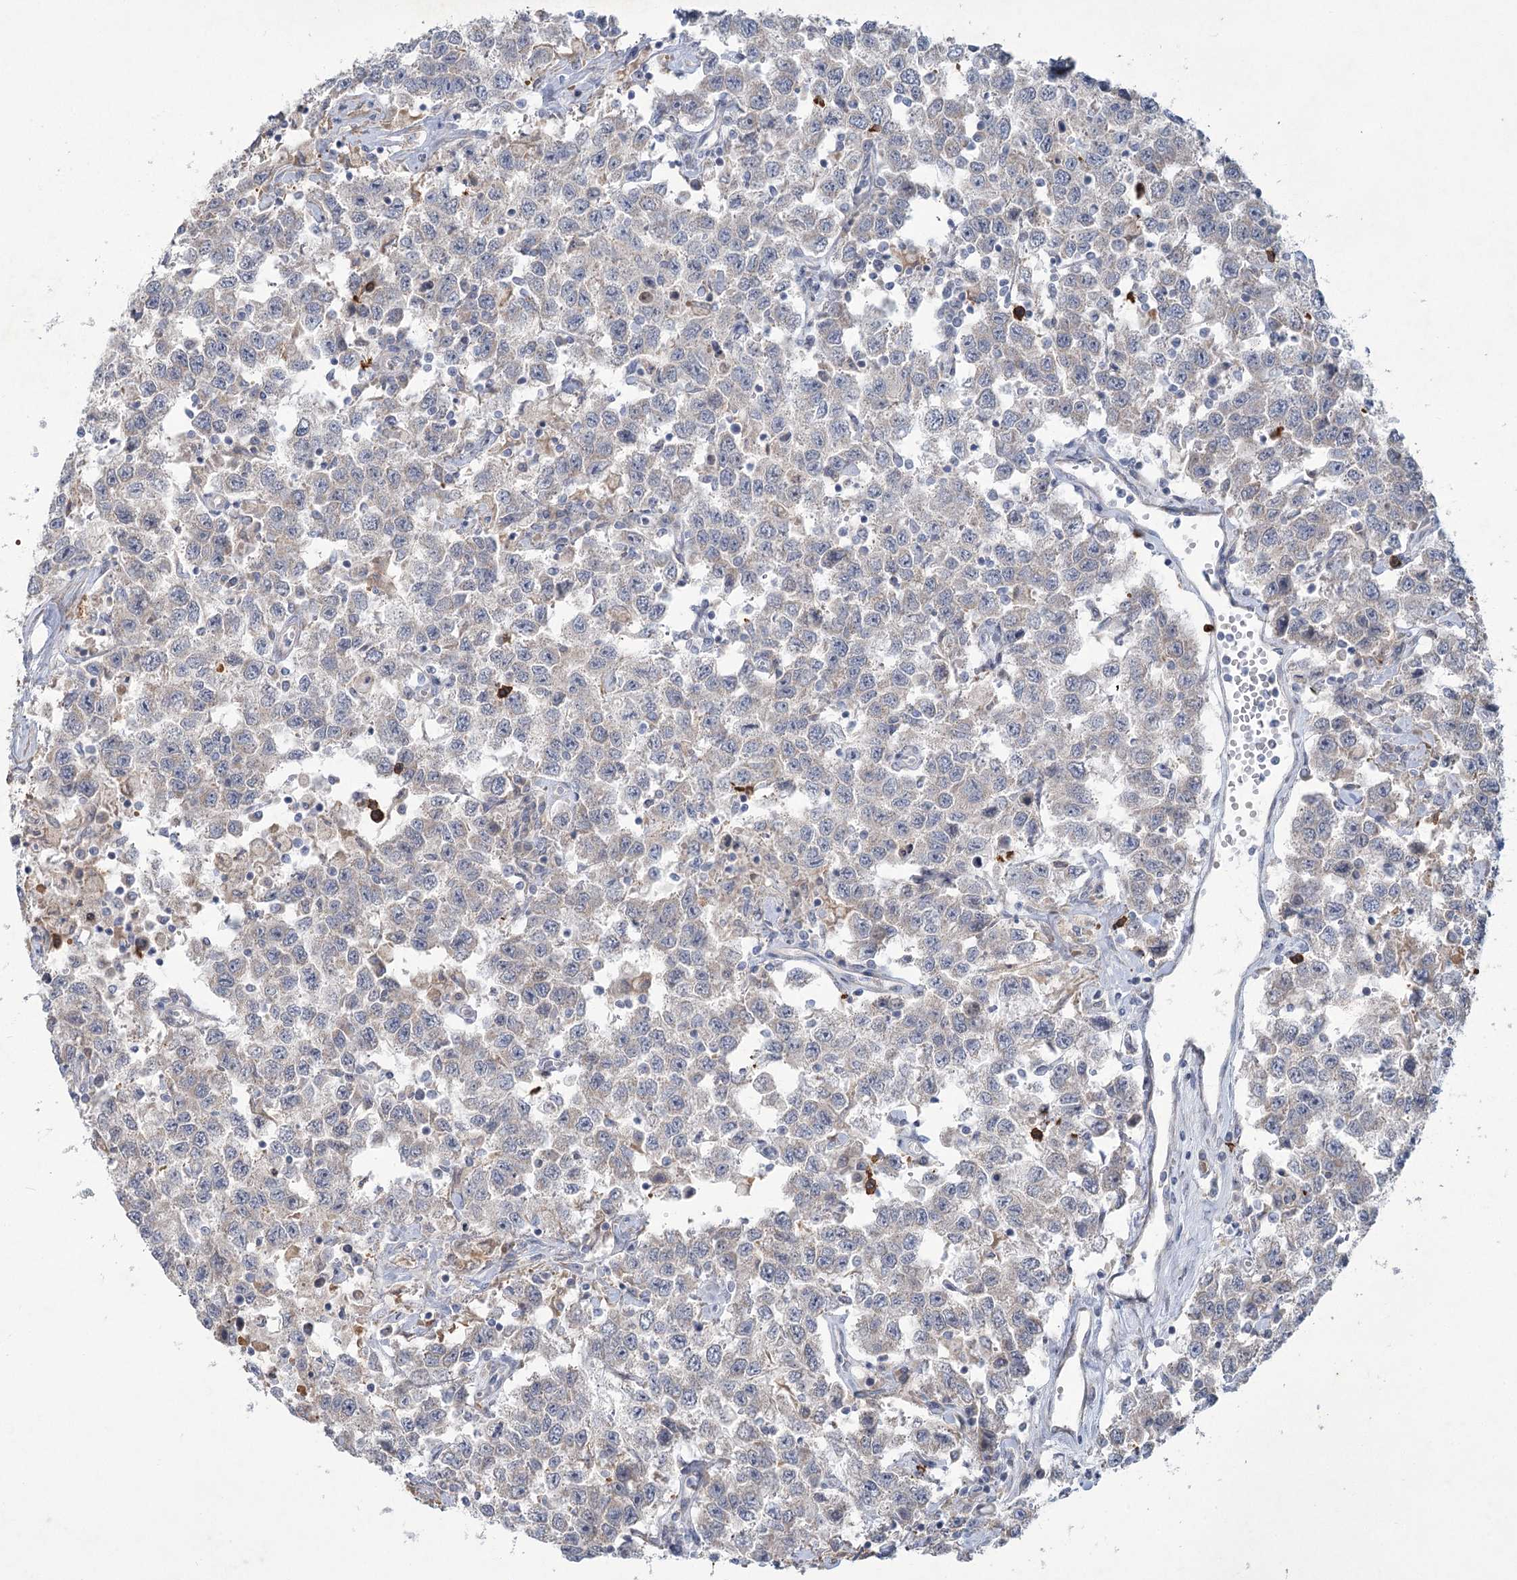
{"staining": {"intensity": "negative", "quantity": "none", "location": "none"}, "tissue": "testis cancer", "cell_type": "Tumor cells", "image_type": "cancer", "snomed": [{"axis": "morphology", "description": "Seminoma, NOS"}, {"axis": "topography", "description": "Testis"}], "caption": "The micrograph demonstrates no staining of tumor cells in testis cancer (seminoma).", "gene": "PLA2G12A", "patient": {"sex": "male", "age": 41}}